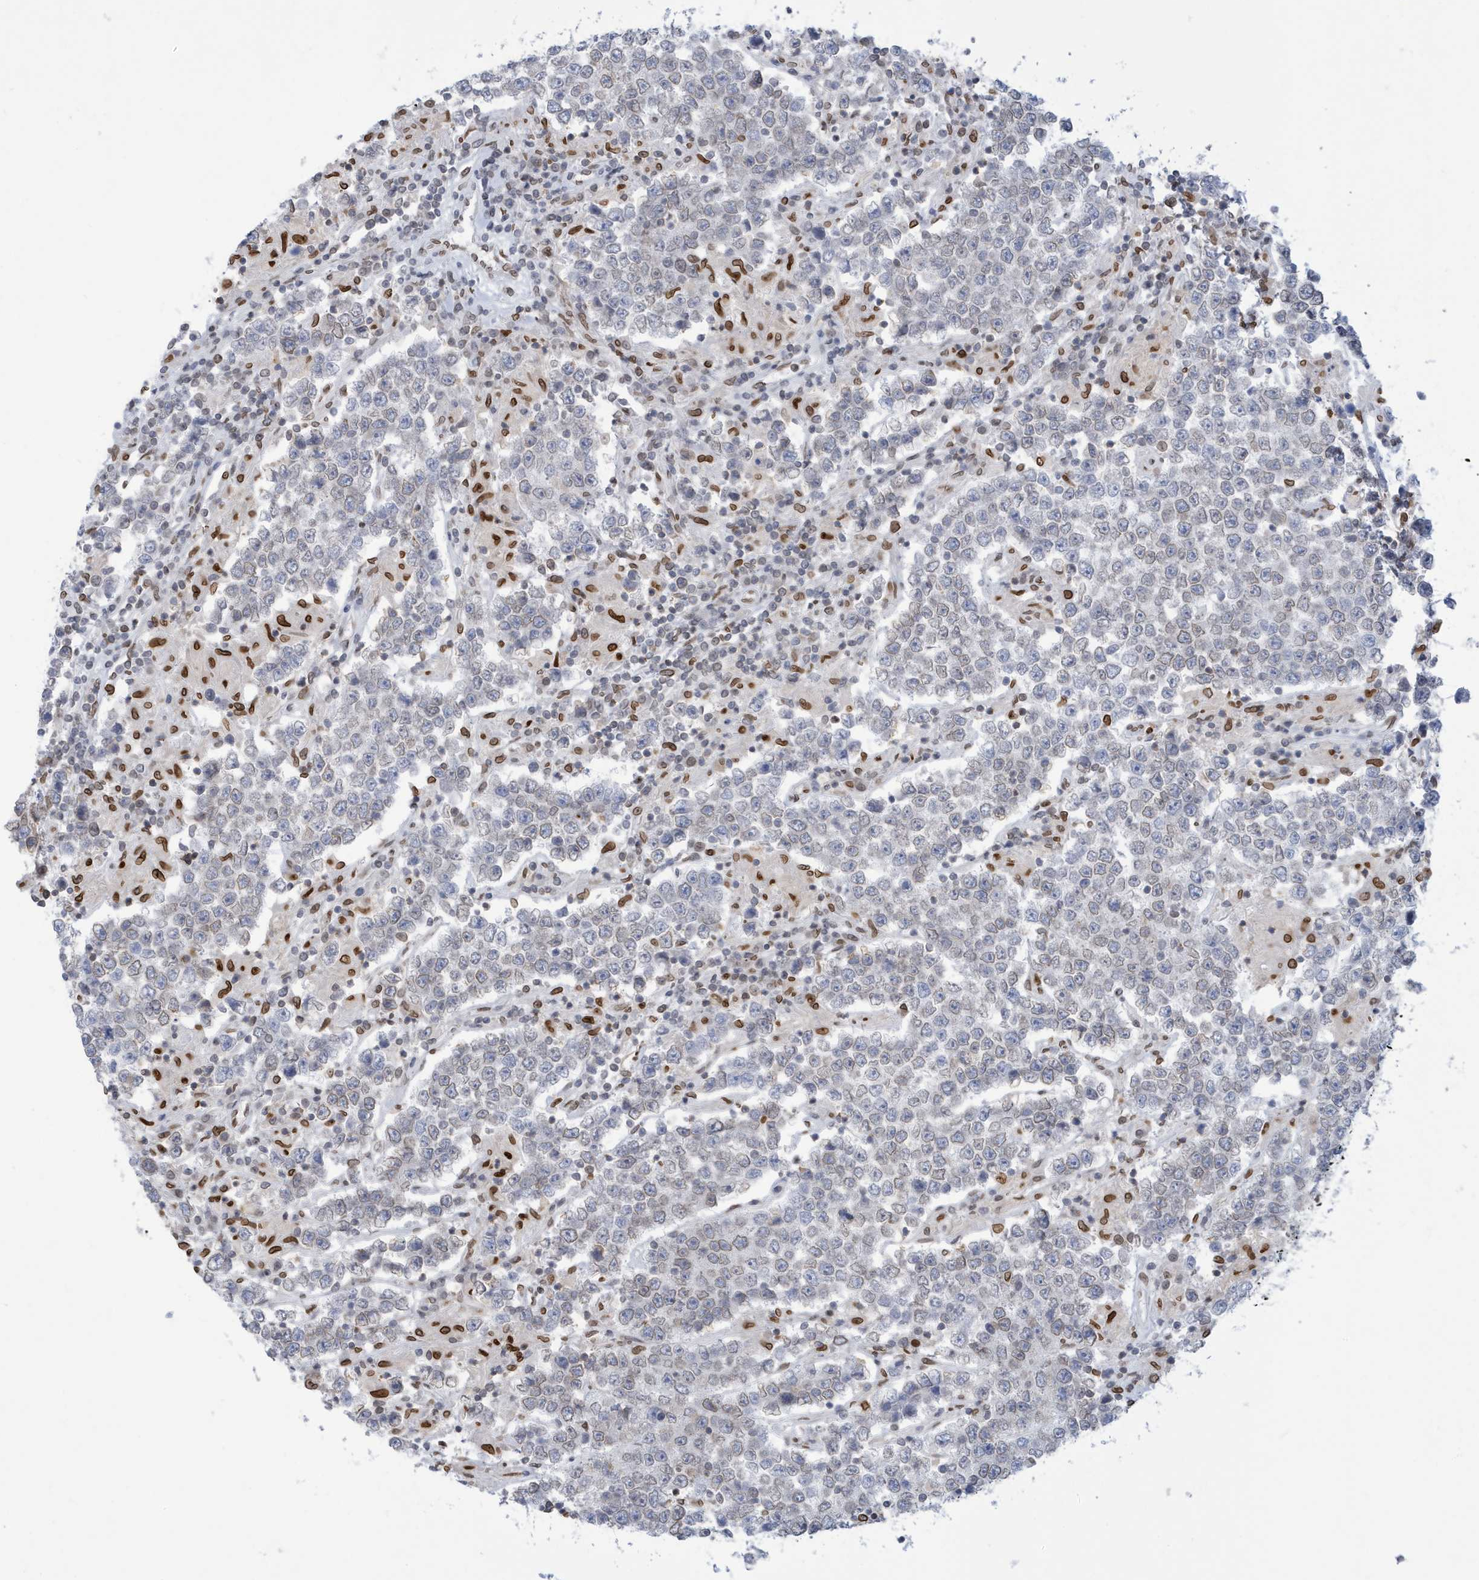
{"staining": {"intensity": "weak", "quantity": "<25%", "location": "cytoplasmic/membranous,nuclear"}, "tissue": "testis cancer", "cell_type": "Tumor cells", "image_type": "cancer", "snomed": [{"axis": "morphology", "description": "Normal tissue, NOS"}, {"axis": "morphology", "description": "Urothelial carcinoma, High grade"}, {"axis": "morphology", "description": "Seminoma, NOS"}, {"axis": "morphology", "description": "Carcinoma, Embryonal, NOS"}, {"axis": "topography", "description": "Urinary bladder"}, {"axis": "topography", "description": "Testis"}], "caption": "Photomicrograph shows no significant protein staining in tumor cells of testis cancer.", "gene": "PCYT1A", "patient": {"sex": "male", "age": 41}}